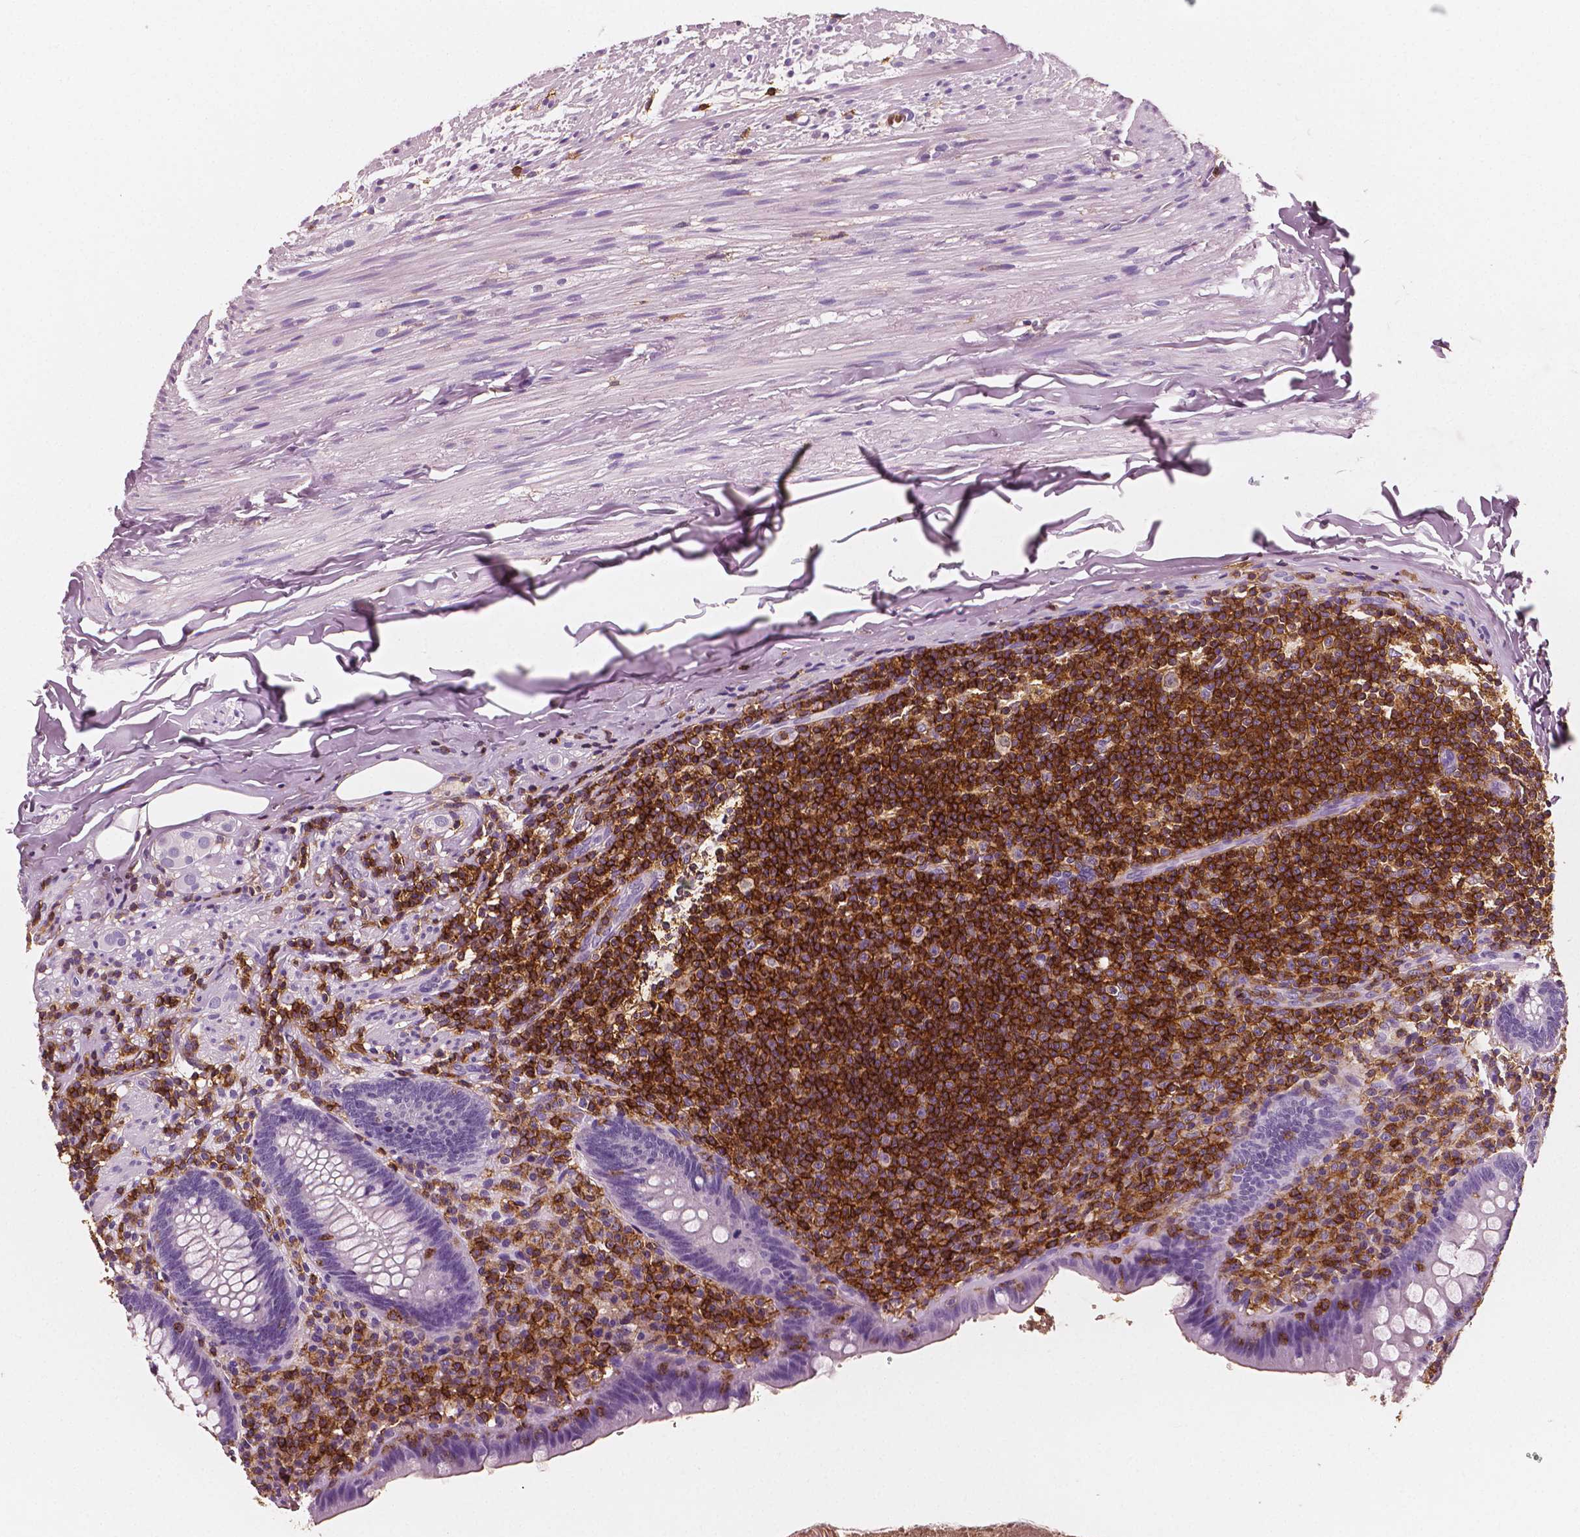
{"staining": {"intensity": "negative", "quantity": "none", "location": "none"}, "tissue": "appendix", "cell_type": "Glandular cells", "image_type": "normal", "snomed": [{"axis": "morphology", "description": "Normal tissue, NOS"}, {"axis": "topography", "description": "Appendix"}], "caption": "Glandular cells show no significant protein expression in unremarkable appendix.", "gene": "PTPRC", "patient": {"sex": "male", "age": 47}}